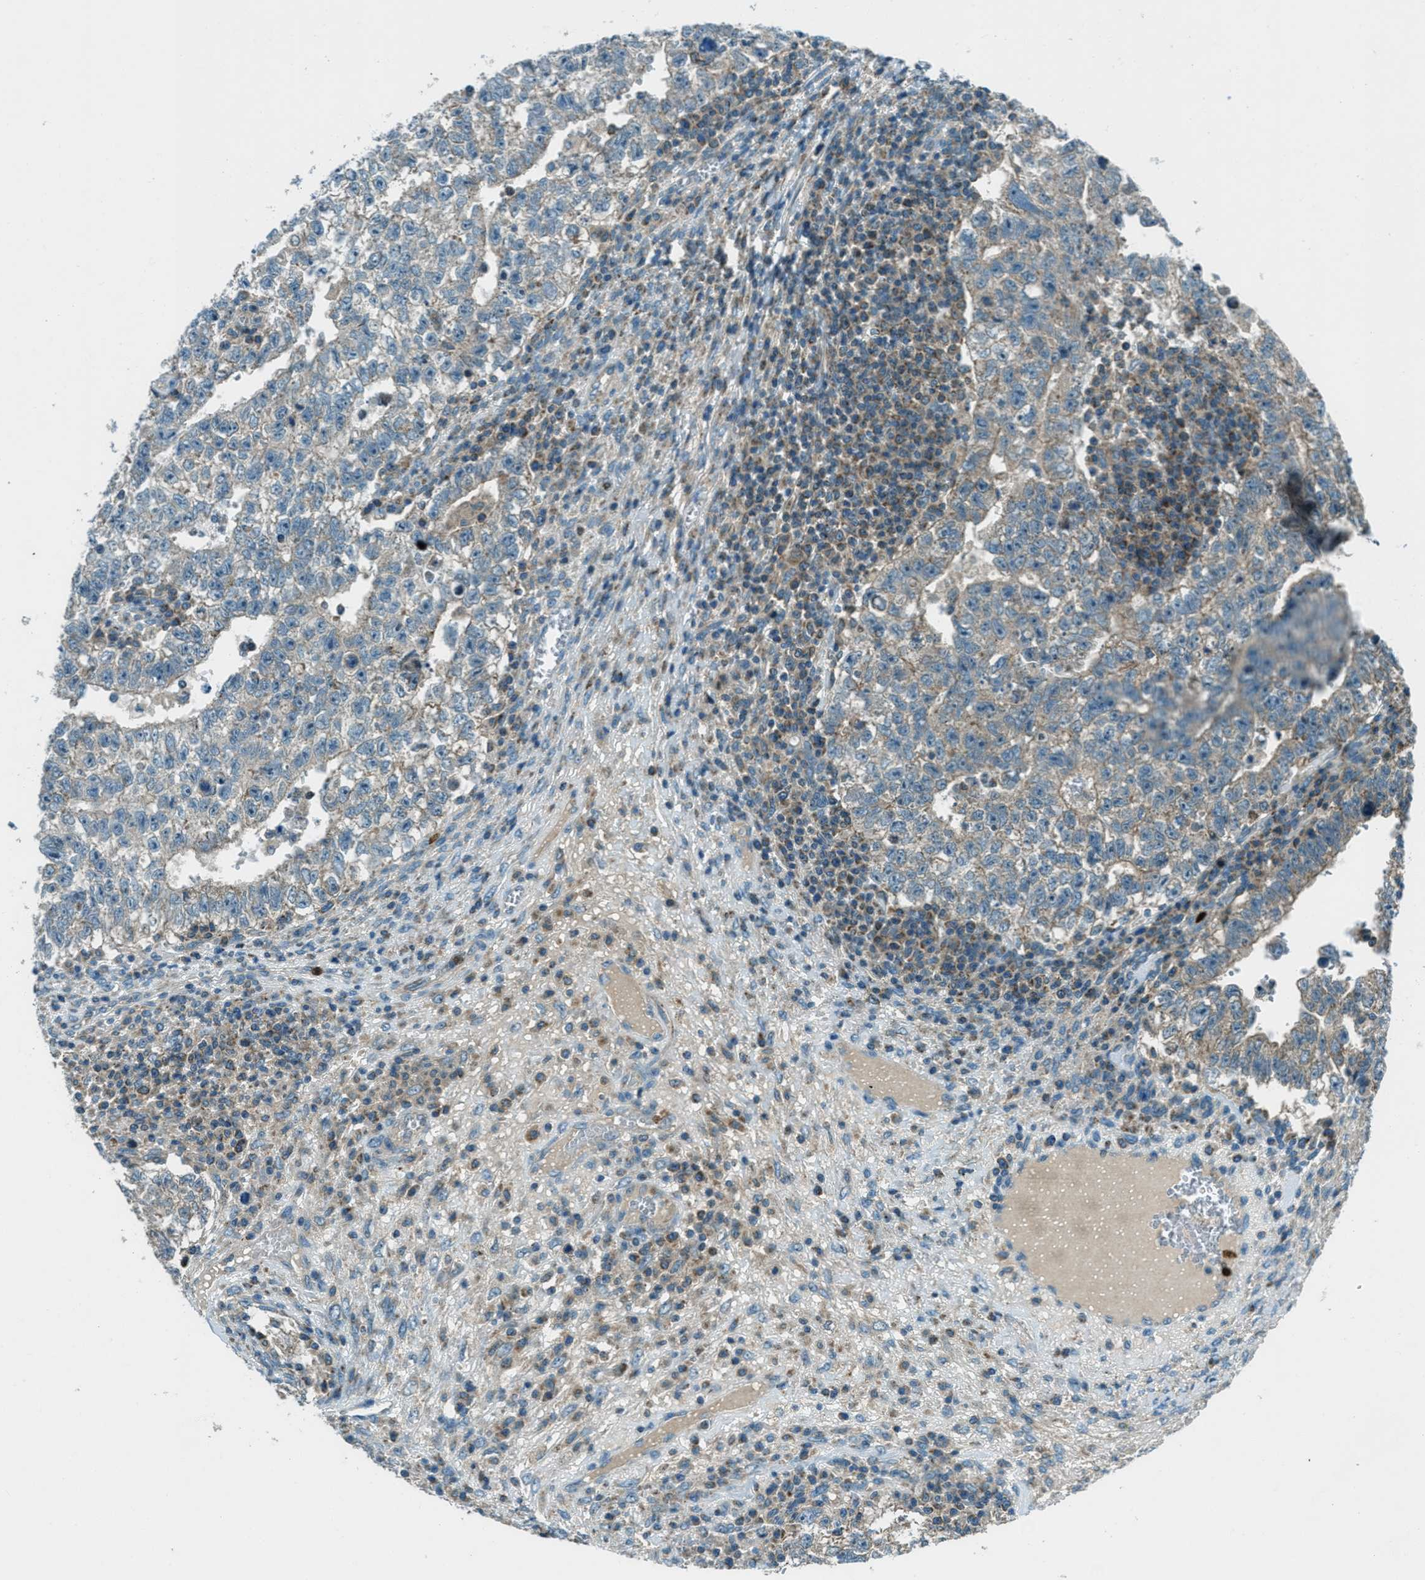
{"staining": {"intensity": "weak", "quantity": "25%-75%", "location": "cytoplasmic/membranous"}, "tissue": "testis cancer", "cell_type": "Tumor cells", "image_type": "cancer", "snomed": [{"axis": "morphology", "description": "Seminoma, NOS"}, {"axis": "morphology", "description": "Carcinoma, Embryonal, NOS"}, {"axis": "topography", "description": "Testis"}], "caption": "This histopathology image shows testis cancer (embryonal carcinoma) stained with immunohistochemistry to label a protein in brown. The cytoplasmic/membranous of tumor cells show weak positivity for the protein. Nuclei are counter-stained blue.", "gene": "FAR1", "patient": {"sex": "male", "age": 38}}